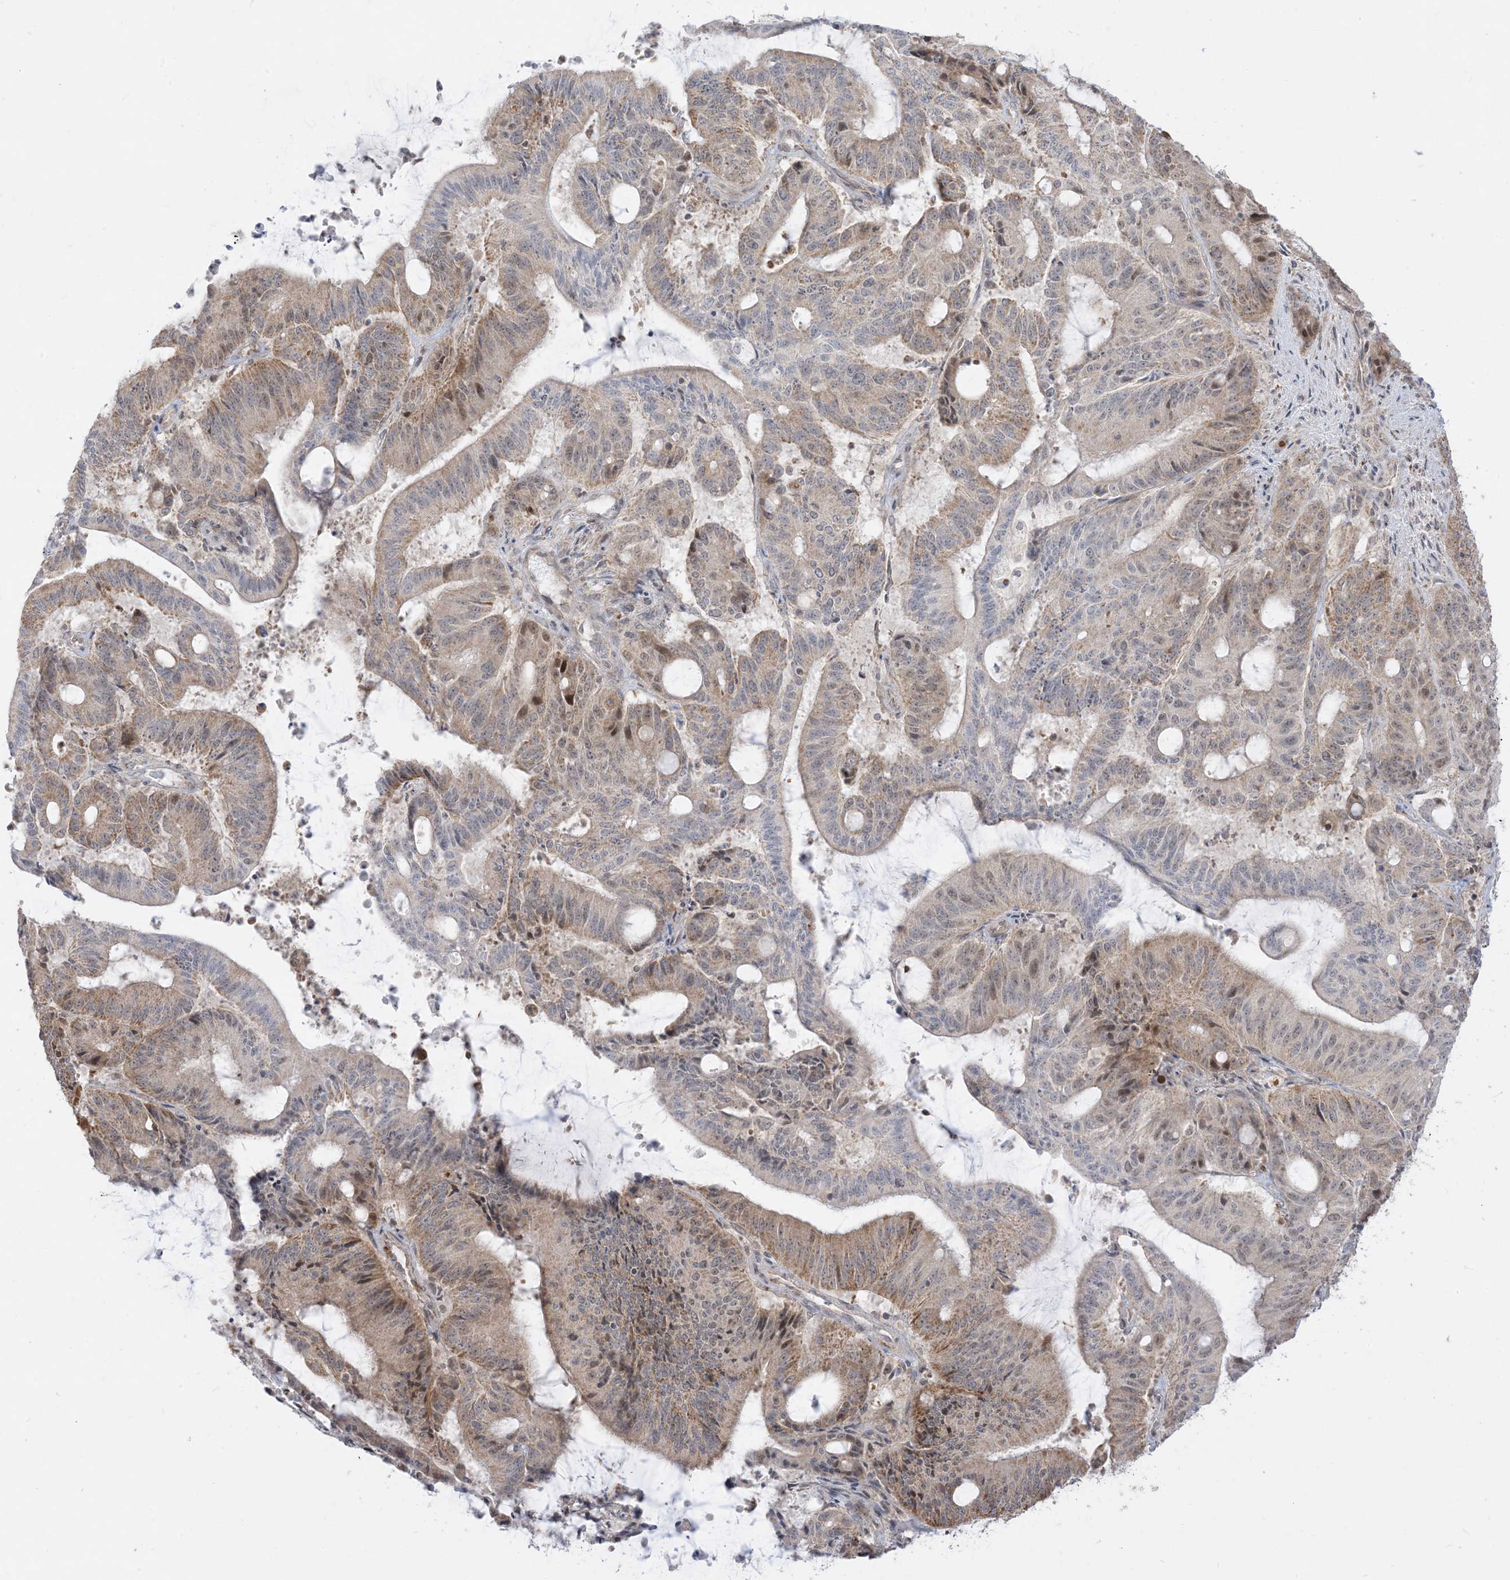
{"staining": {"intensity": "moderate", "quantity": "<25%", "location": "cytoplasmic/membranous,nuclear"}, "tissue": "liver cancer", "cell_type": "Tumor cells", "image_type": "cancer", "snomed": [{"axis": "morphology", "description": "Normal tissue, NOS"}, {"axis": "morphology", "description": "Cholangiocarcinoma"}, {"axis": "topography", "description": "Liver"}, {"axis": "topography", "description": "Peripheral nerve tissue"}], "caption": "A photomicrograph showing moderate cytoplasmic/membranous and nuclear expression in about <25% of tumor cells in liver cholangiocarcinoma, as visualized by brown immunohistochemical staining.", "gene": "KANSL3", "patient": {"sex": "female", "age": 73}}